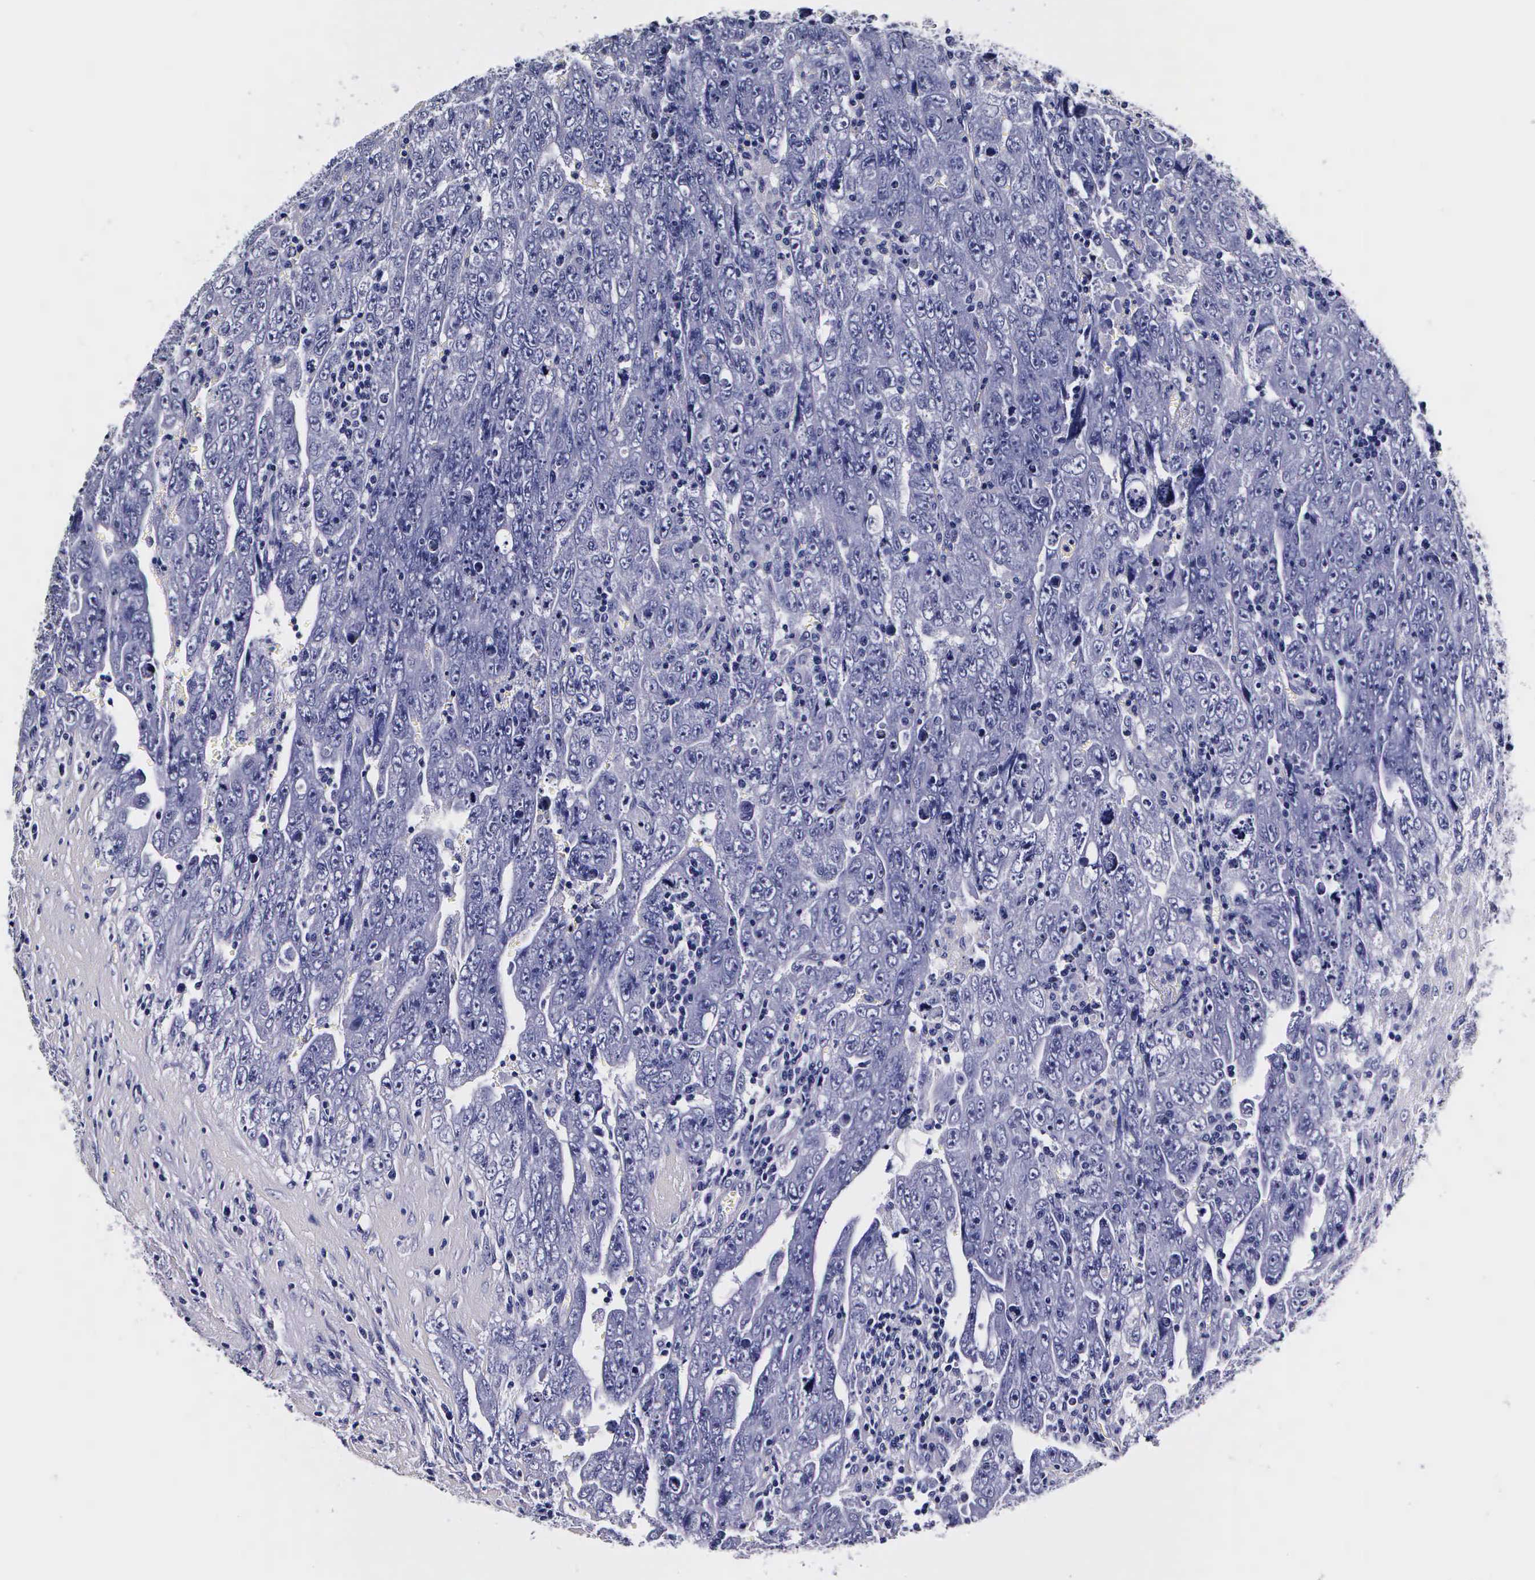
{"staining": {"intensity": "negative", "quantity": "none", "location": "none"}, "tissue": "testis cancer", "cell_type": "Tumor cells", "image_type": "cancer", "snomed": [{"axis": "morphology", "description": "Carcinoma, Embryonal, NOS"}, {"axis": "topography", "description": "Testis"}], "caption": "This is an IHC image of embryonal carcinoma (testis). There is no positivity in tumor cells.", "gene": "IAPP", "patient": {"sex": "male", "age": 28}}